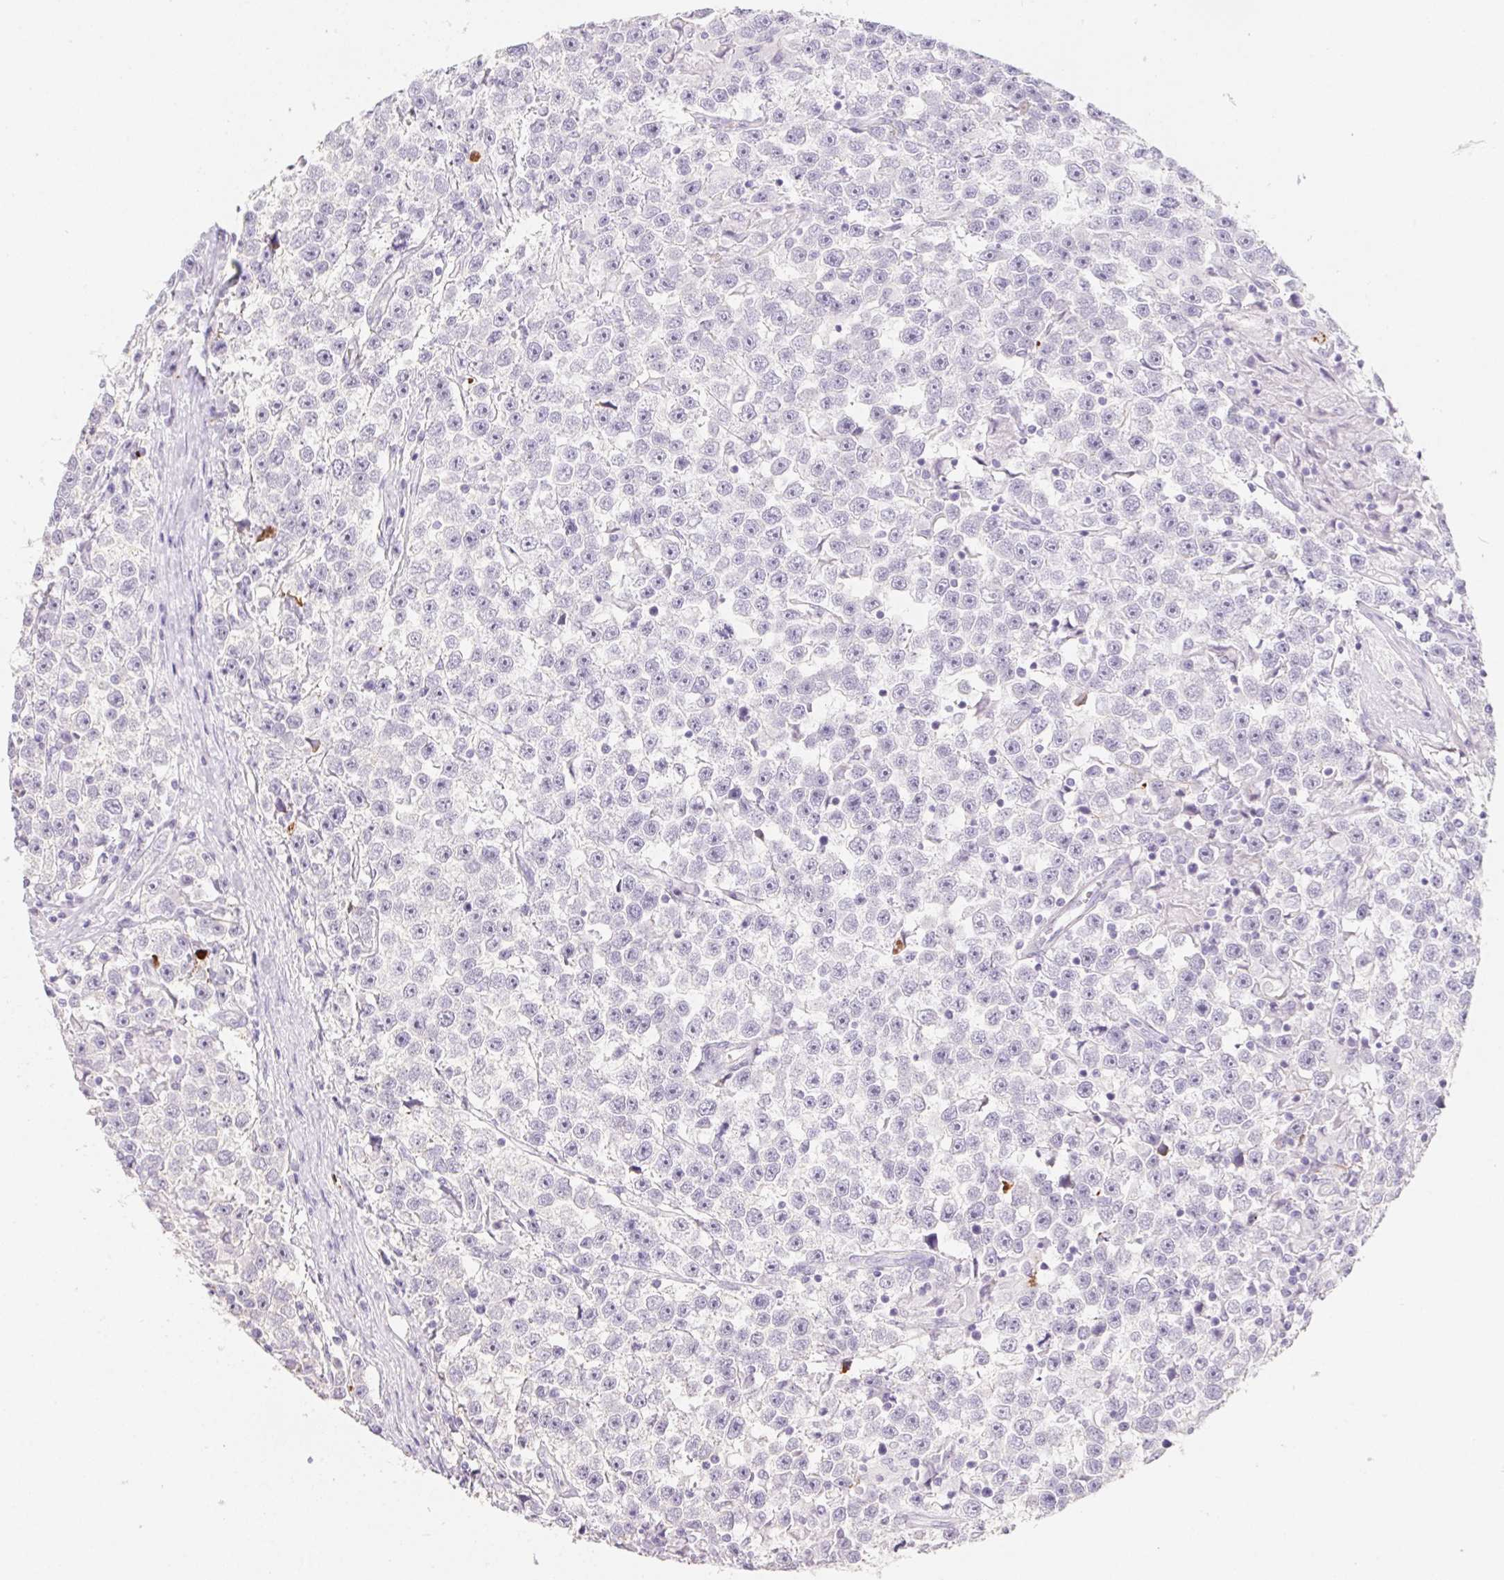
{"staining": {"intensity": "negative", "quantity": "none", "location": "none"}, "tissue": "testis cancer", "cell_type": "Tumor cells", "image_type": "cancer", "snomed": [{"axis": "morphology", "description": "Seminoma, NOS"}, {"axis": "topography", "description": "Testis"}], "caption": "Testis seminoma was stained to show a protein in brown. There is no significant staining in tumor cells. (DAB immunohistochemistry (IHC), high magnification).", "gene": "MYL4", "patient": {"sex": "male", "age": 31}}